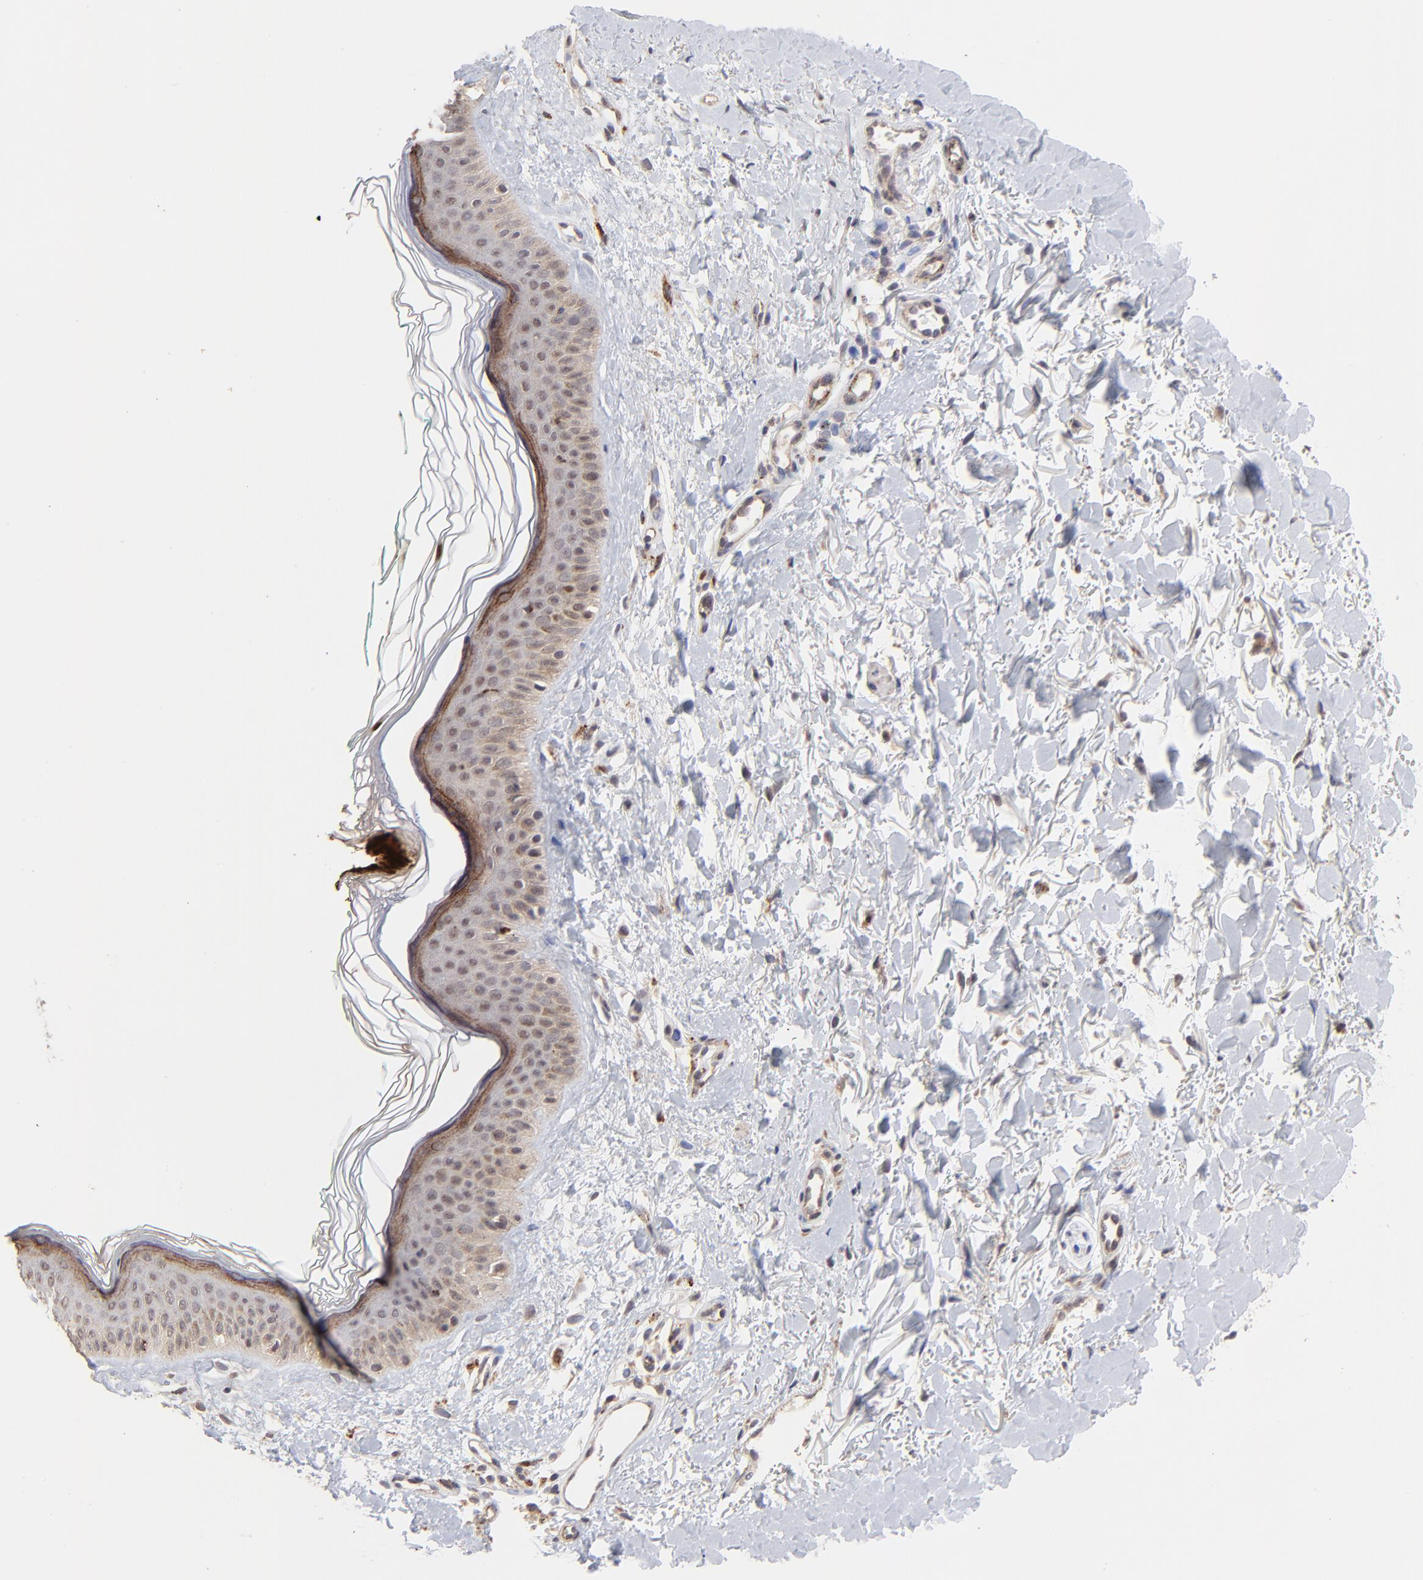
{"staining": {"intensity": "negative", "quantity": "none", "location": "none"}, "tissue": "skin", "cell_type": "Fibroblasts", "image_type": "normal", "snomed": [{"axis": "morphology", "description": "Normal tissue, NOS"}, {"axis": "topography", "description": "Skin"}], "caption": "DAB immunohistochemical staining of unremarkable human skin shows no significant expression in fibroblasts. The staining is performed using DAB brown chromogen with nuclei counter-stained in using hematoxylin.", "gene": "PDE4B", "patient": {"sex": "male", "age": 71}}